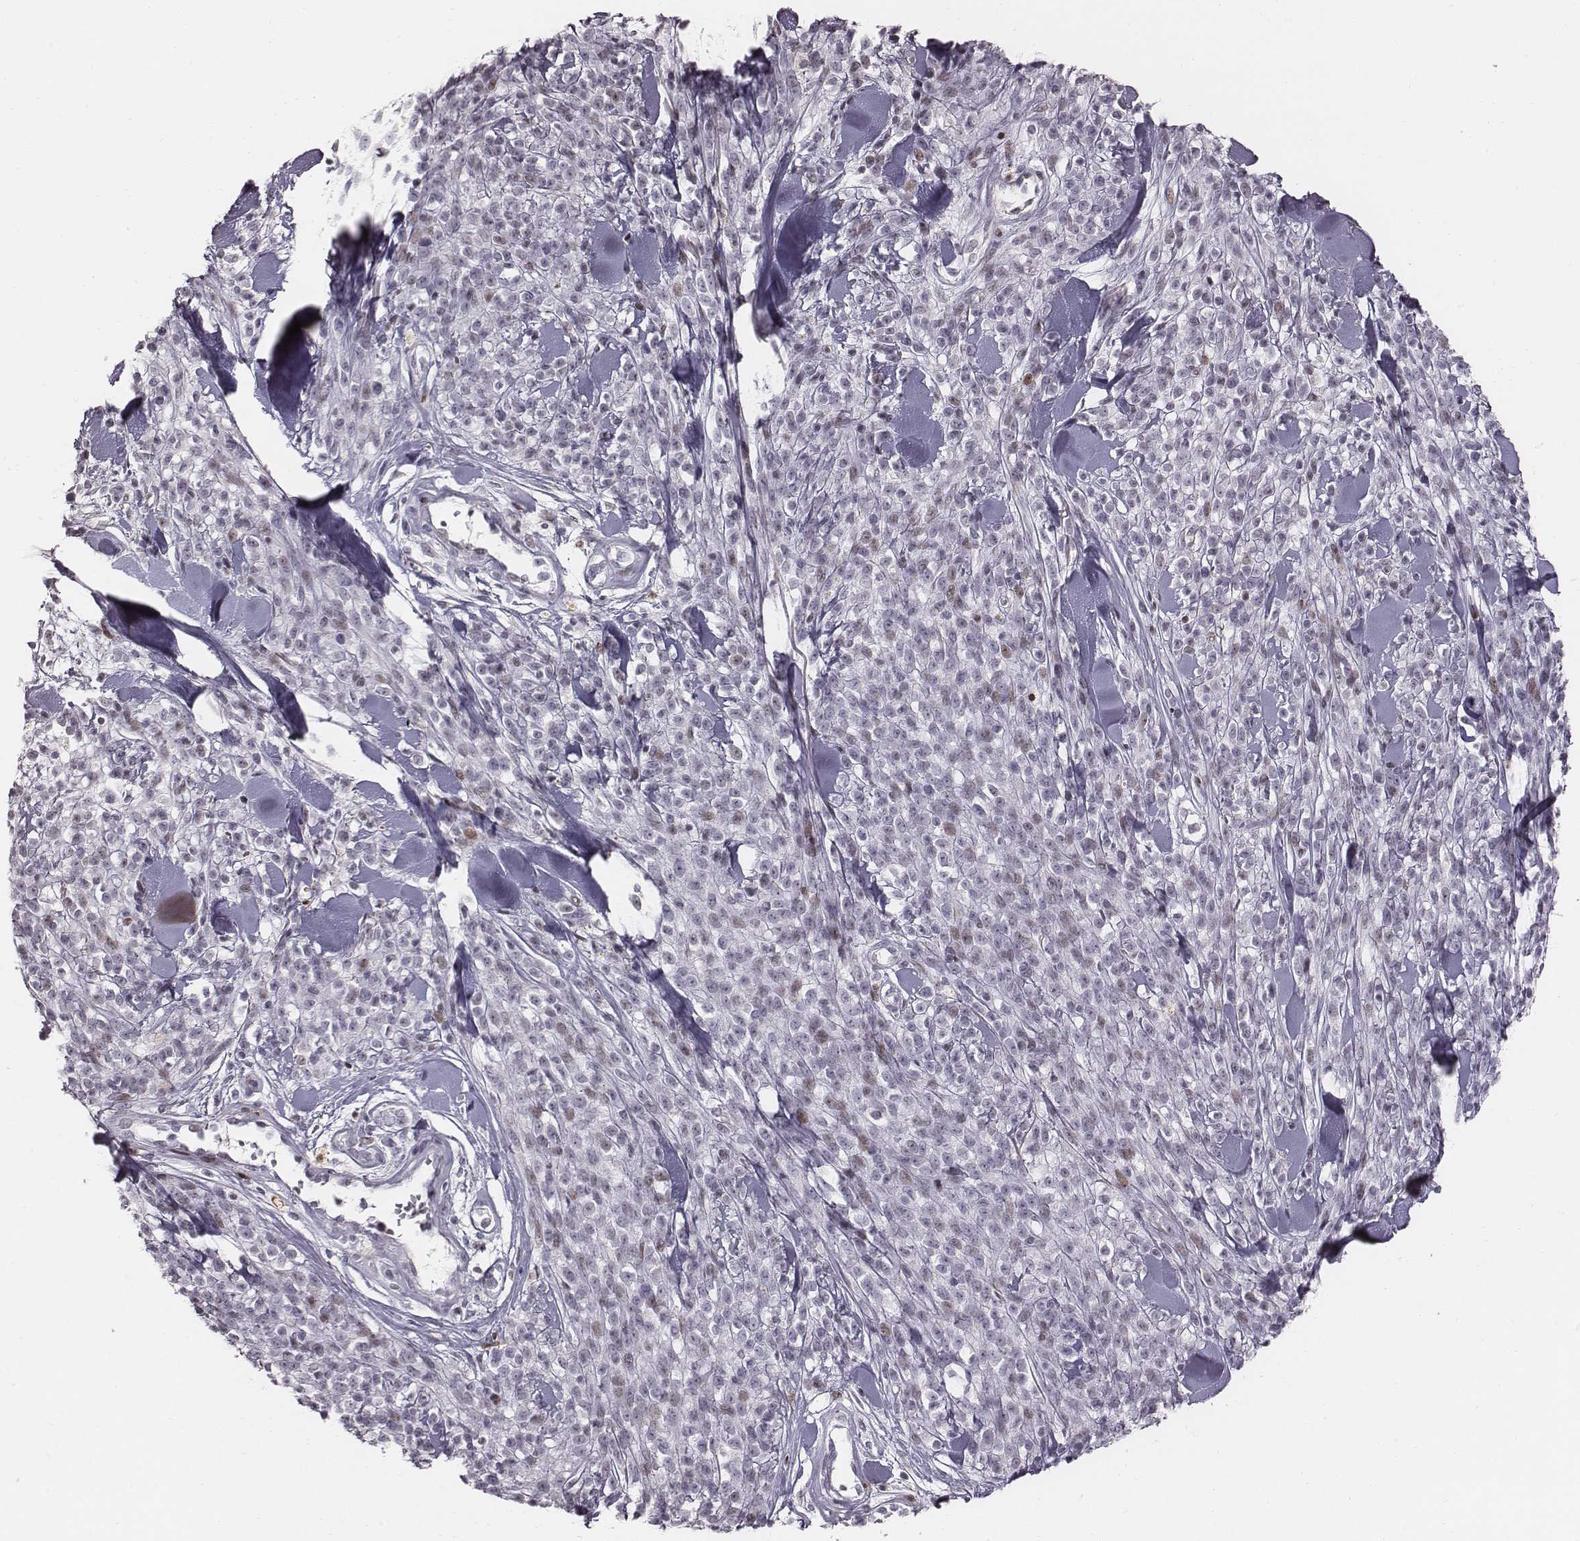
{"staining": {"intensity": "weak", "quantity": "<25%", "location": "nuclear"}, "tissue": "melanoma", "cell_type": "Tumor cells", "image_type": "cancer", "snomed": [{"axis": "morphology", "description": "Malignant melanoma, NOS"}, {"axis": "topography", "description": "Skin"}, {"axis": "topography", "description": "Skin of trunk"}], "caption": "This is an IHC image of melanoma. There is no positivity in tumor cells.", "gene": "NDC1", "patient": {"sex": "male", "age": 74}}